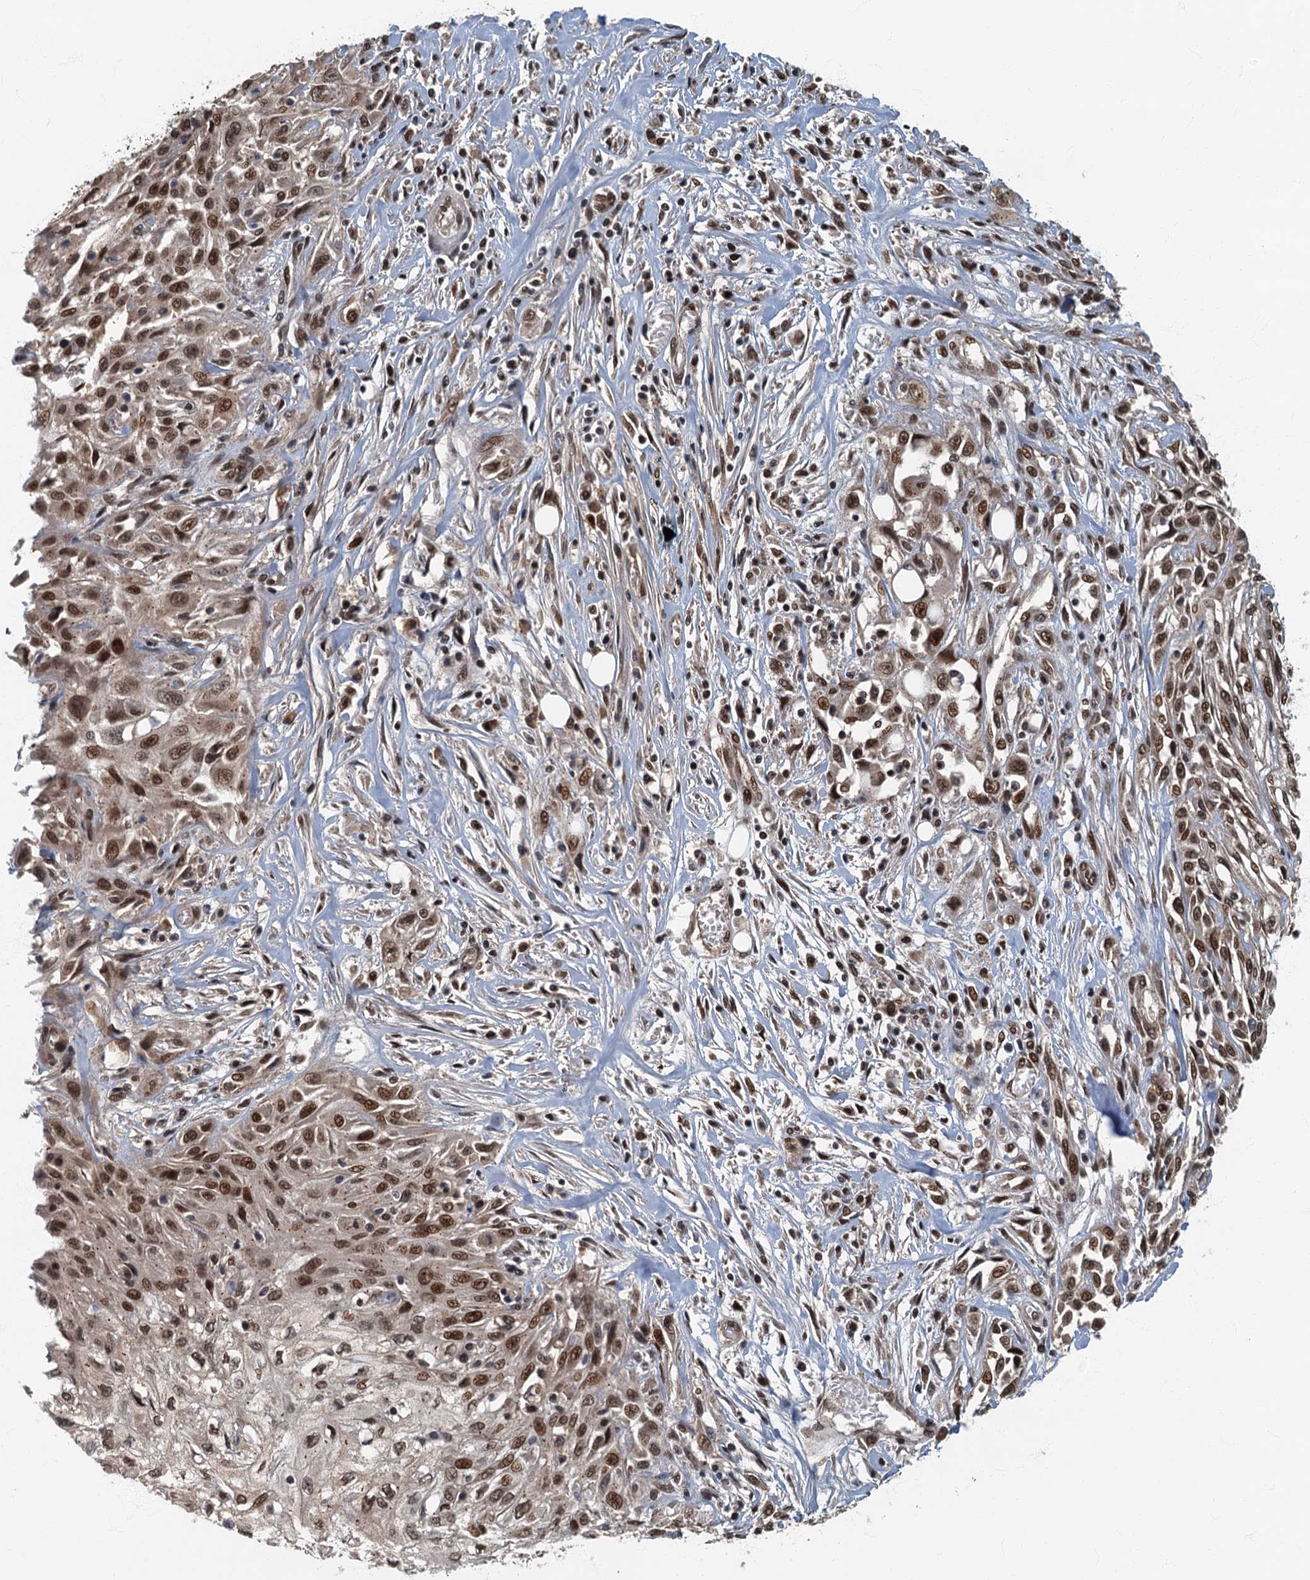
{"staining": {"intensity": "strong", "quantity": ">75%", "location": "nuclear"}, "tissue": "skin cancer", "cell_type": "Tumor cells", "image_type": "cancer", "snomed": [{"axis": "morphology", "description": "Squamous cell carcinoma, NOS"}, {"axis": "morphology", "description": "Squamous cell carcinoma, metastatic, NOS"}, {"axis": "topography", "description": "Skin"}, {"axis": "topography", "description": "Lymph node"}], "caption": "A brown stain shows strong nuclear staining of a protein in human skin cancer (metastatic squamous cell carcinoma) tumor cells.", "gene": "CKAP2L", "patient": {"sex": "male", "age": 75}}